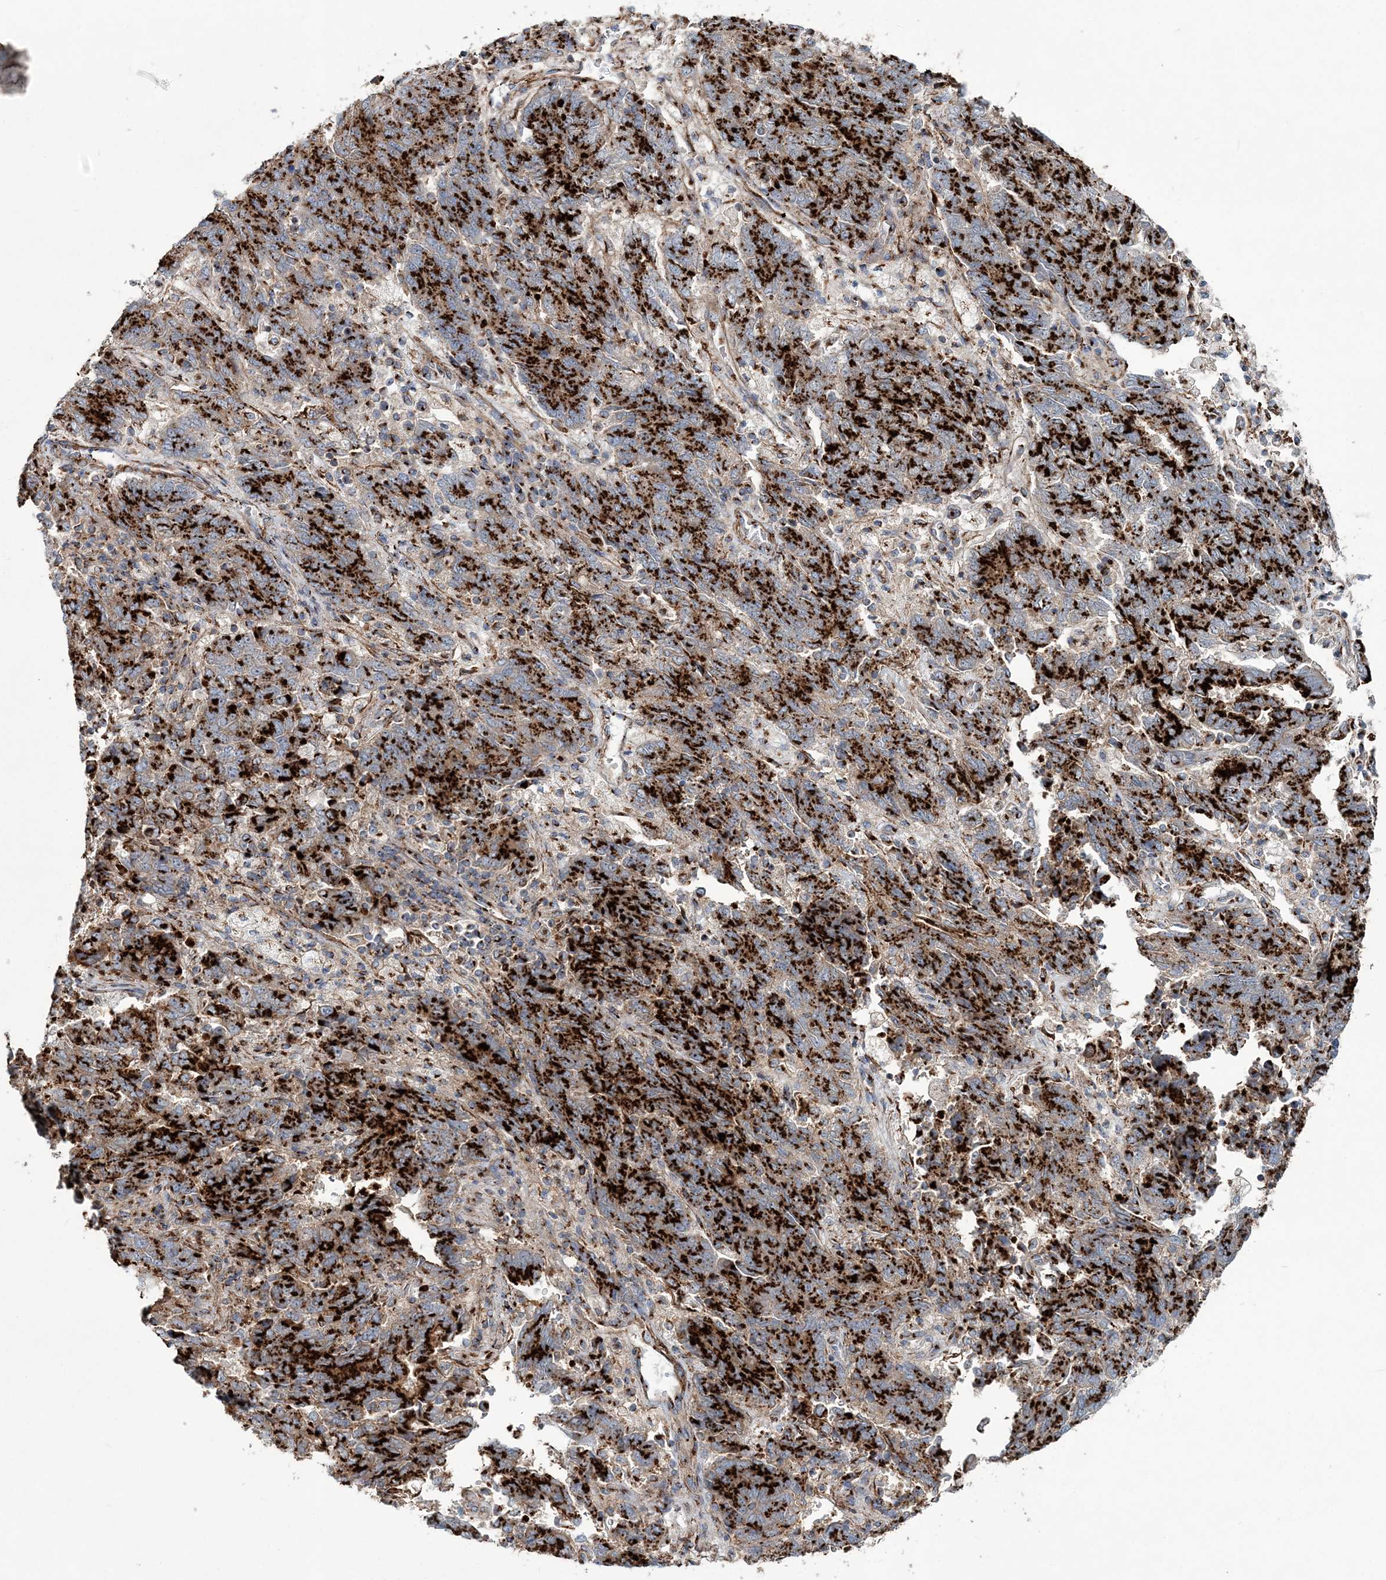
{"staining": {"intensity": "strong", "quantity": ">75%", "location": "cytoplasmic/membranous"}, "tissue": "endometrial cancer", "cell_type": "Tumor cells", "image_type": "cancer", "snomed": [{"axis": "morphology", "description": "Adenocarcinoma, NOS"}, {"axis": "topography", "description": "Endometrium"}], "caption": "This image shows adenocarcinoma (endometrial) stained with immunohistochemistry (IHC) to label a protein in brown. The cytoplasmic/membranous of tumor cells show strong positivity for the protein. Nuclei are counter-stained blue.", "gene": "MAN1A2", "patient": {"sex": "female", "age": 80}}